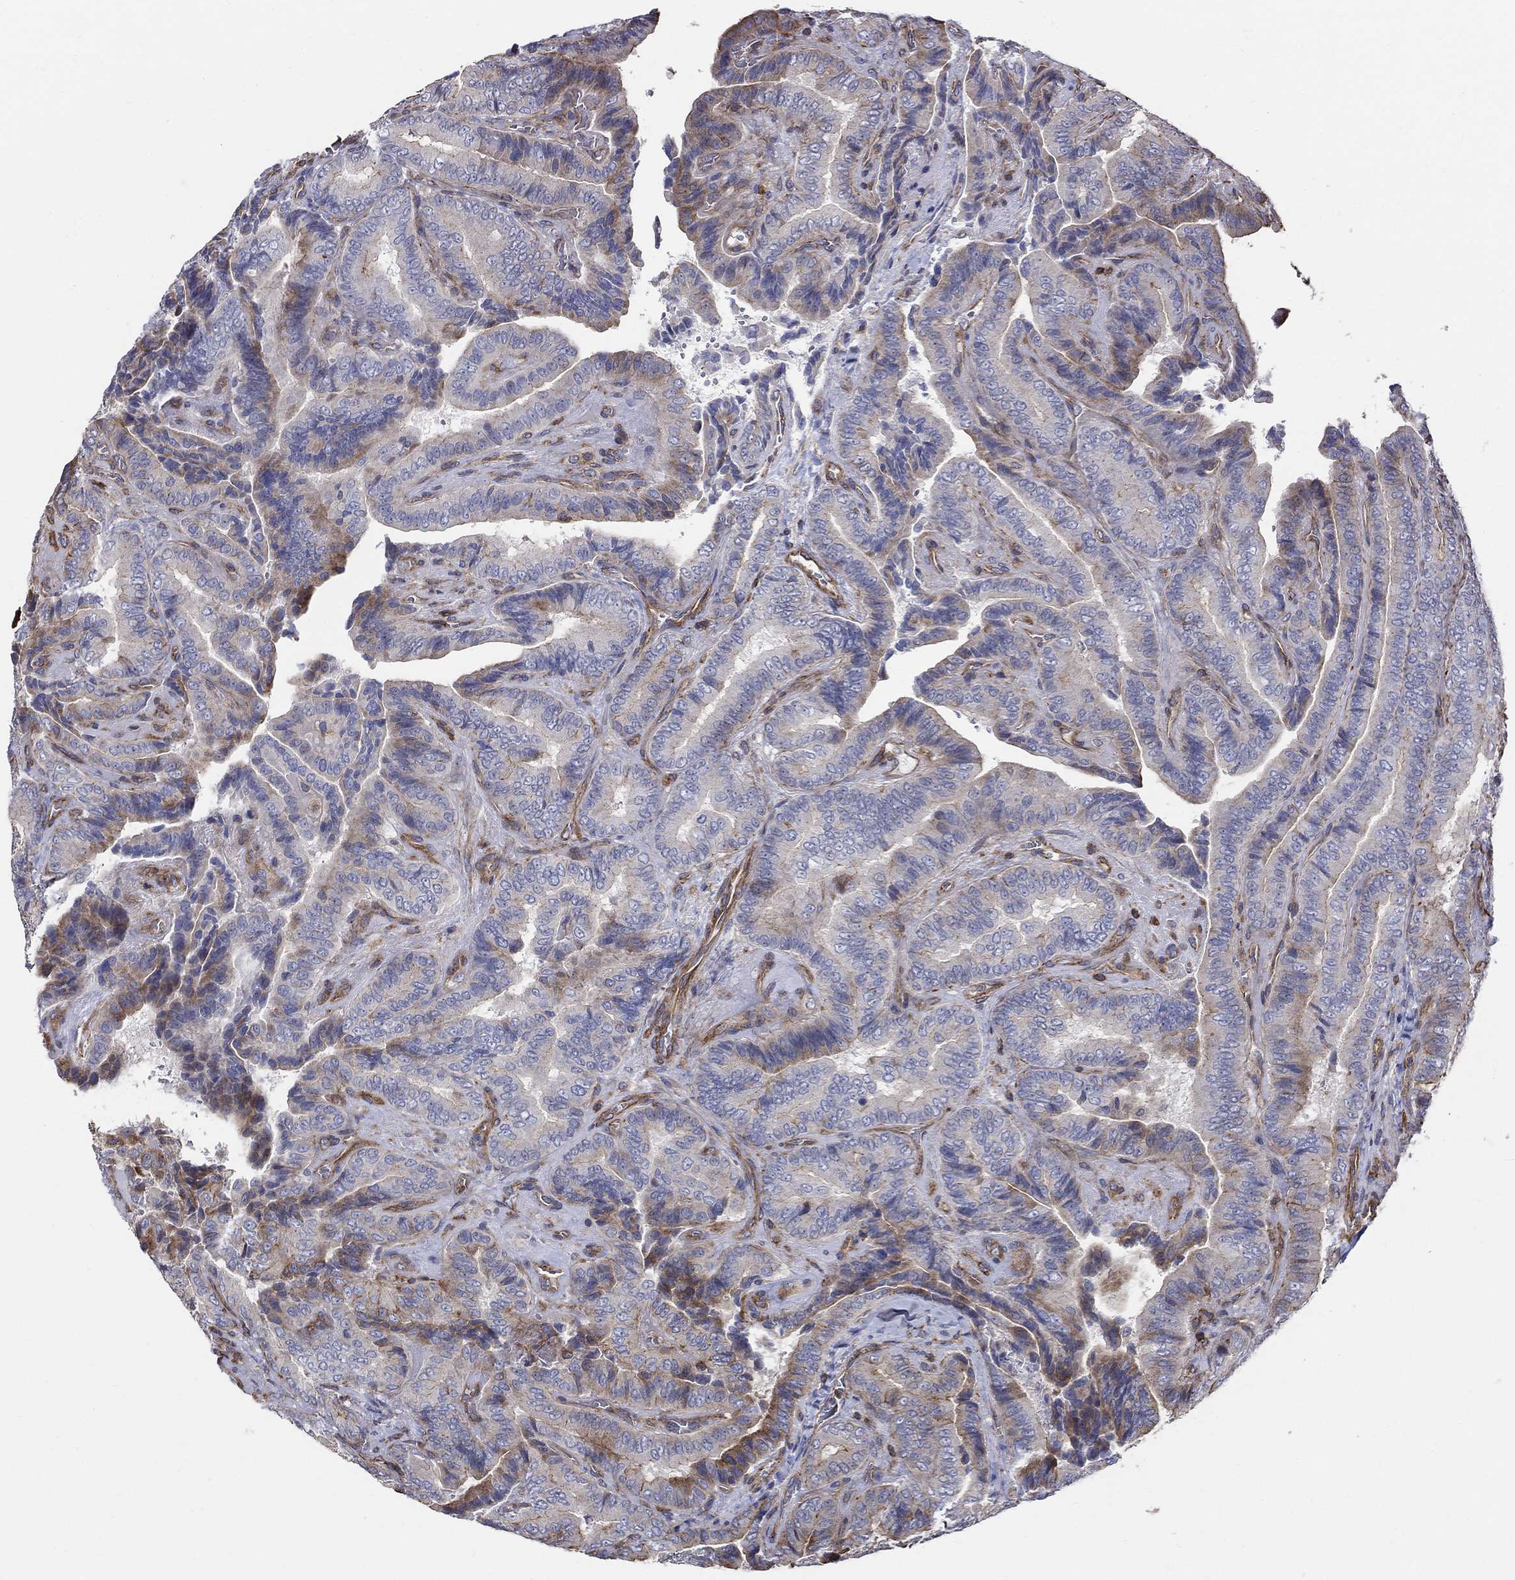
{"staining": {"intensity": "strong", "quantity": "<25%", "location": "cytoplasmic/membranous"}, "tissue": "thyroid cancer", "cell_type": "Tumor cells", "image_type": "cancer", "snomed": [{"axis": "morphology", "description": "Papillary adenocarcinoma, NOS"}, {"axis": "topography", "description": "Thyroid gland"}], "caption": "There is medium levels of strong cytoplasmic/membranous staining in tumor cells of thyroid papillary adenocarcinoma, as demonstrated by immunohistochemical staining (brown color).", "gene": "NPHP1", "patient": {"sex": "male", "age": 61}}